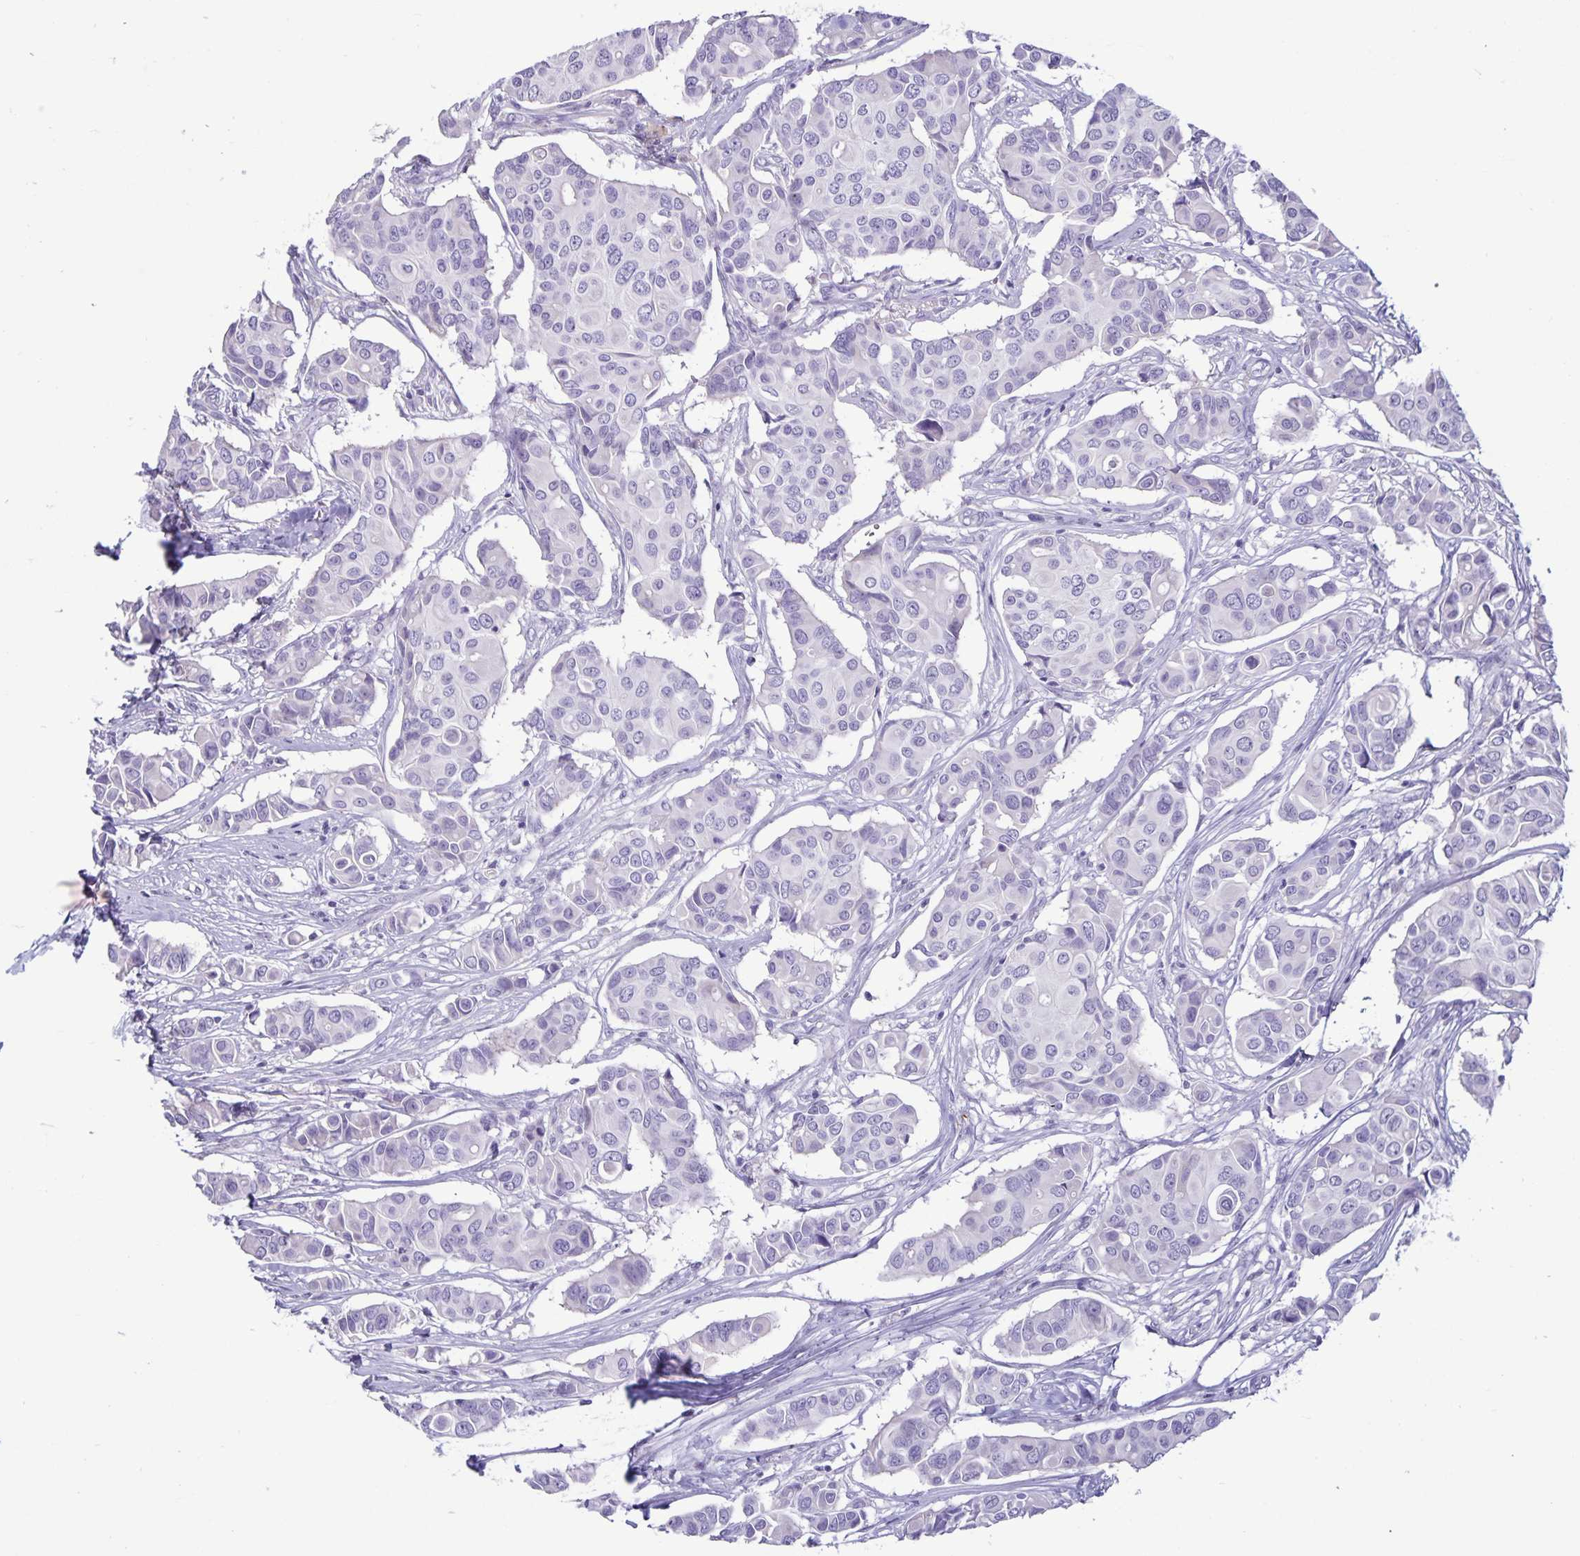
{"staining": {"intensity": "negative", "quantity": "none", "location": "none"}, "tissue": "breast cancer", "cell_type": "Tumor cells", "image_type": "cancer", "snomed": [{"axis": "morphology", "description": "Normal tissue, NOS"}, {"axis": "morphology", "description": "Duct carcinoma"}, {"axis": "topography", "description": "Skin"}, {"axis": "topography", "description": "Breast"}], "caption": "A photomicrograph of human breast cancer is negative for staining in tumor cells. The staining was performed using DAB (3,3'-diaminobenzidine) to visualize the protein expression in brown, while the nuclei were stained in blue with hematoxylin (Magnification: 20x).", "gene": "IBTK", "patient": {"sex": "female", "age": 54}}